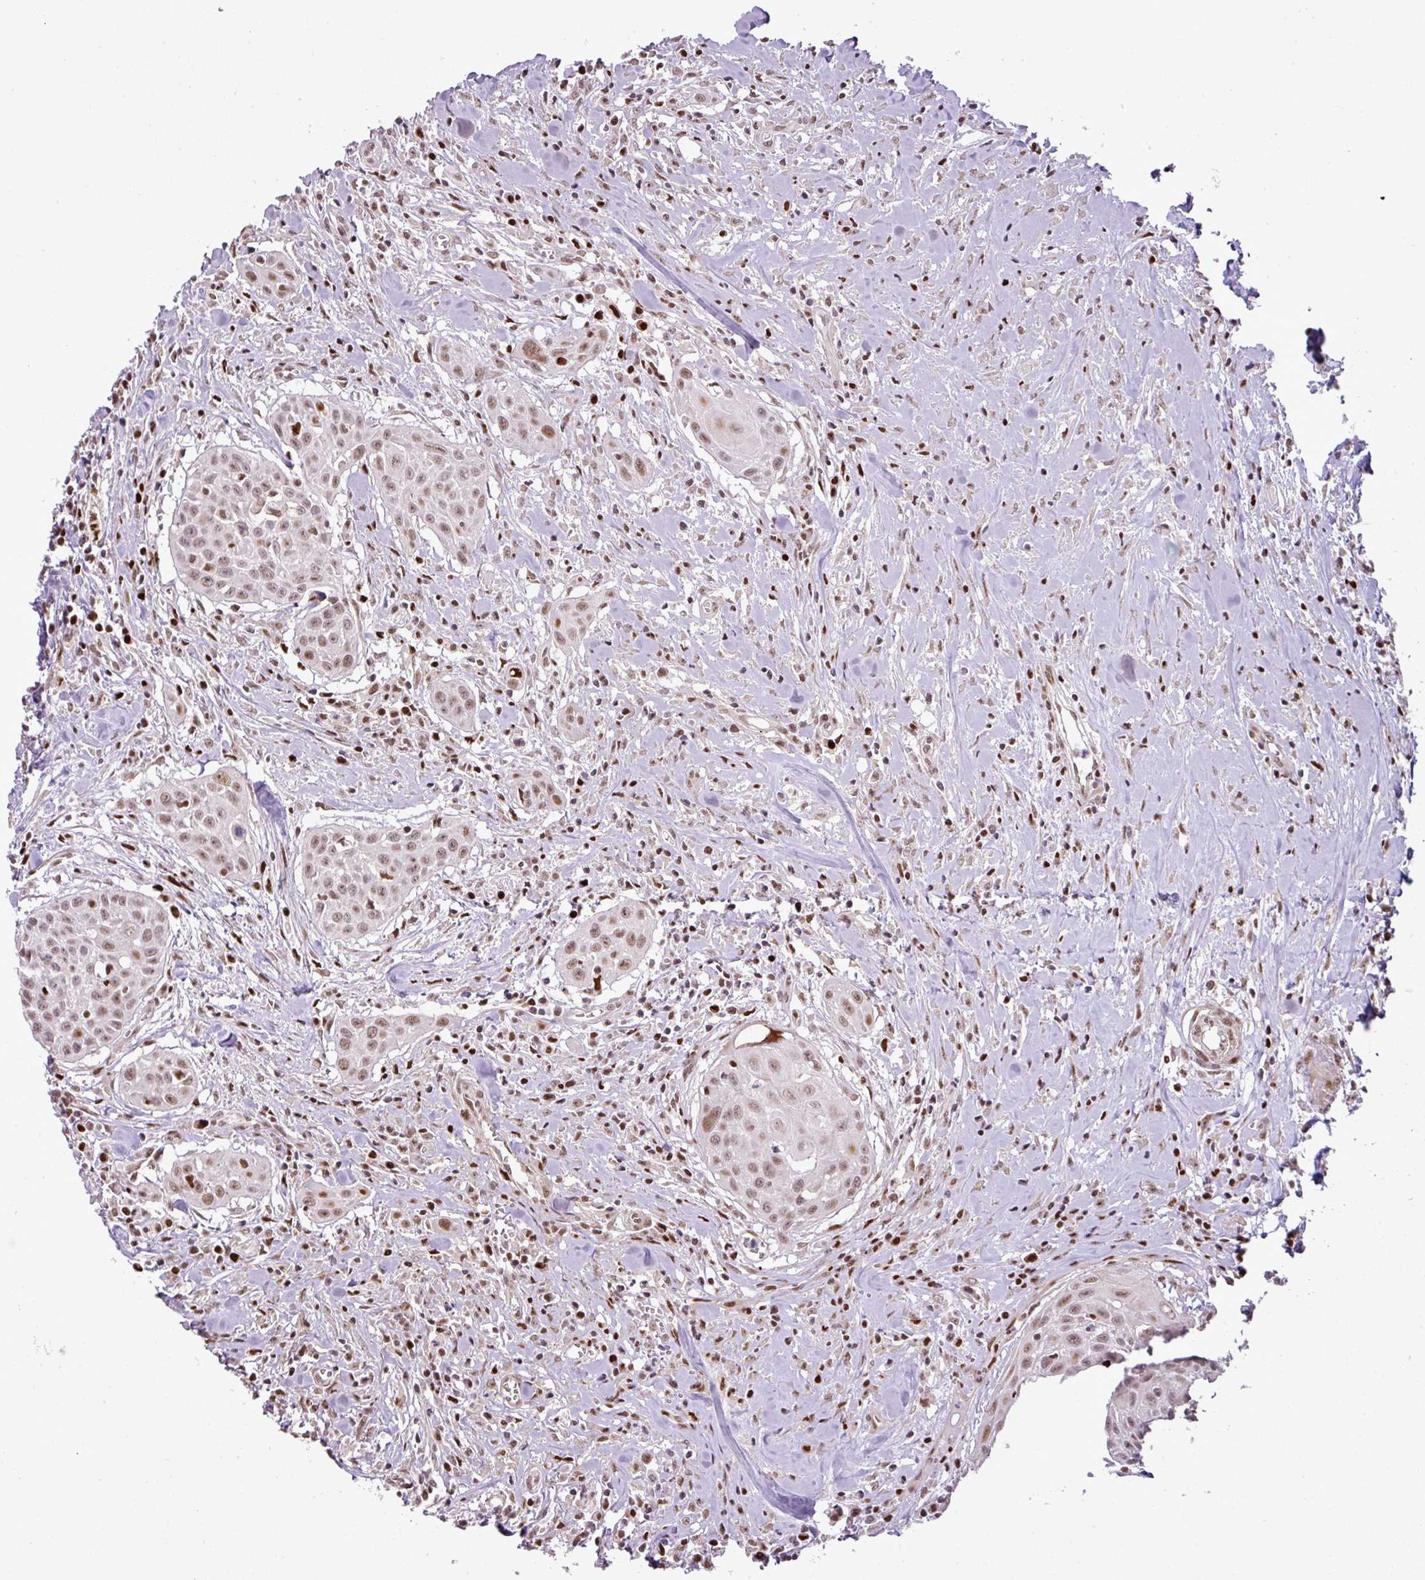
{"staining": {"intensity": "moderate", "quantity": ">75%", "location": "nuclear"}, "tissue": "head and neck cancer", "cell_type": "Tumor cells", "image_type": "cancer", "snomed": [{"axis": "morphology", "description": "Squamous cell carcinoma, NOS"}, {"axis": "topography", "description": "Lymph node"}, {"axis": "topography", "description": "Salivary gland"}, {"axis": "topography", "description": "Head-Neck"}], "caption": "IHC photomicrograph of human squamous cell carcinoma (head and neck) stained for a protein (brown), which shows medium levels of moderate nuclear staining in approximately >75% of tumor cells.", "gene": "MYSM1", "patient": {"sex": "female", "age": 74}}